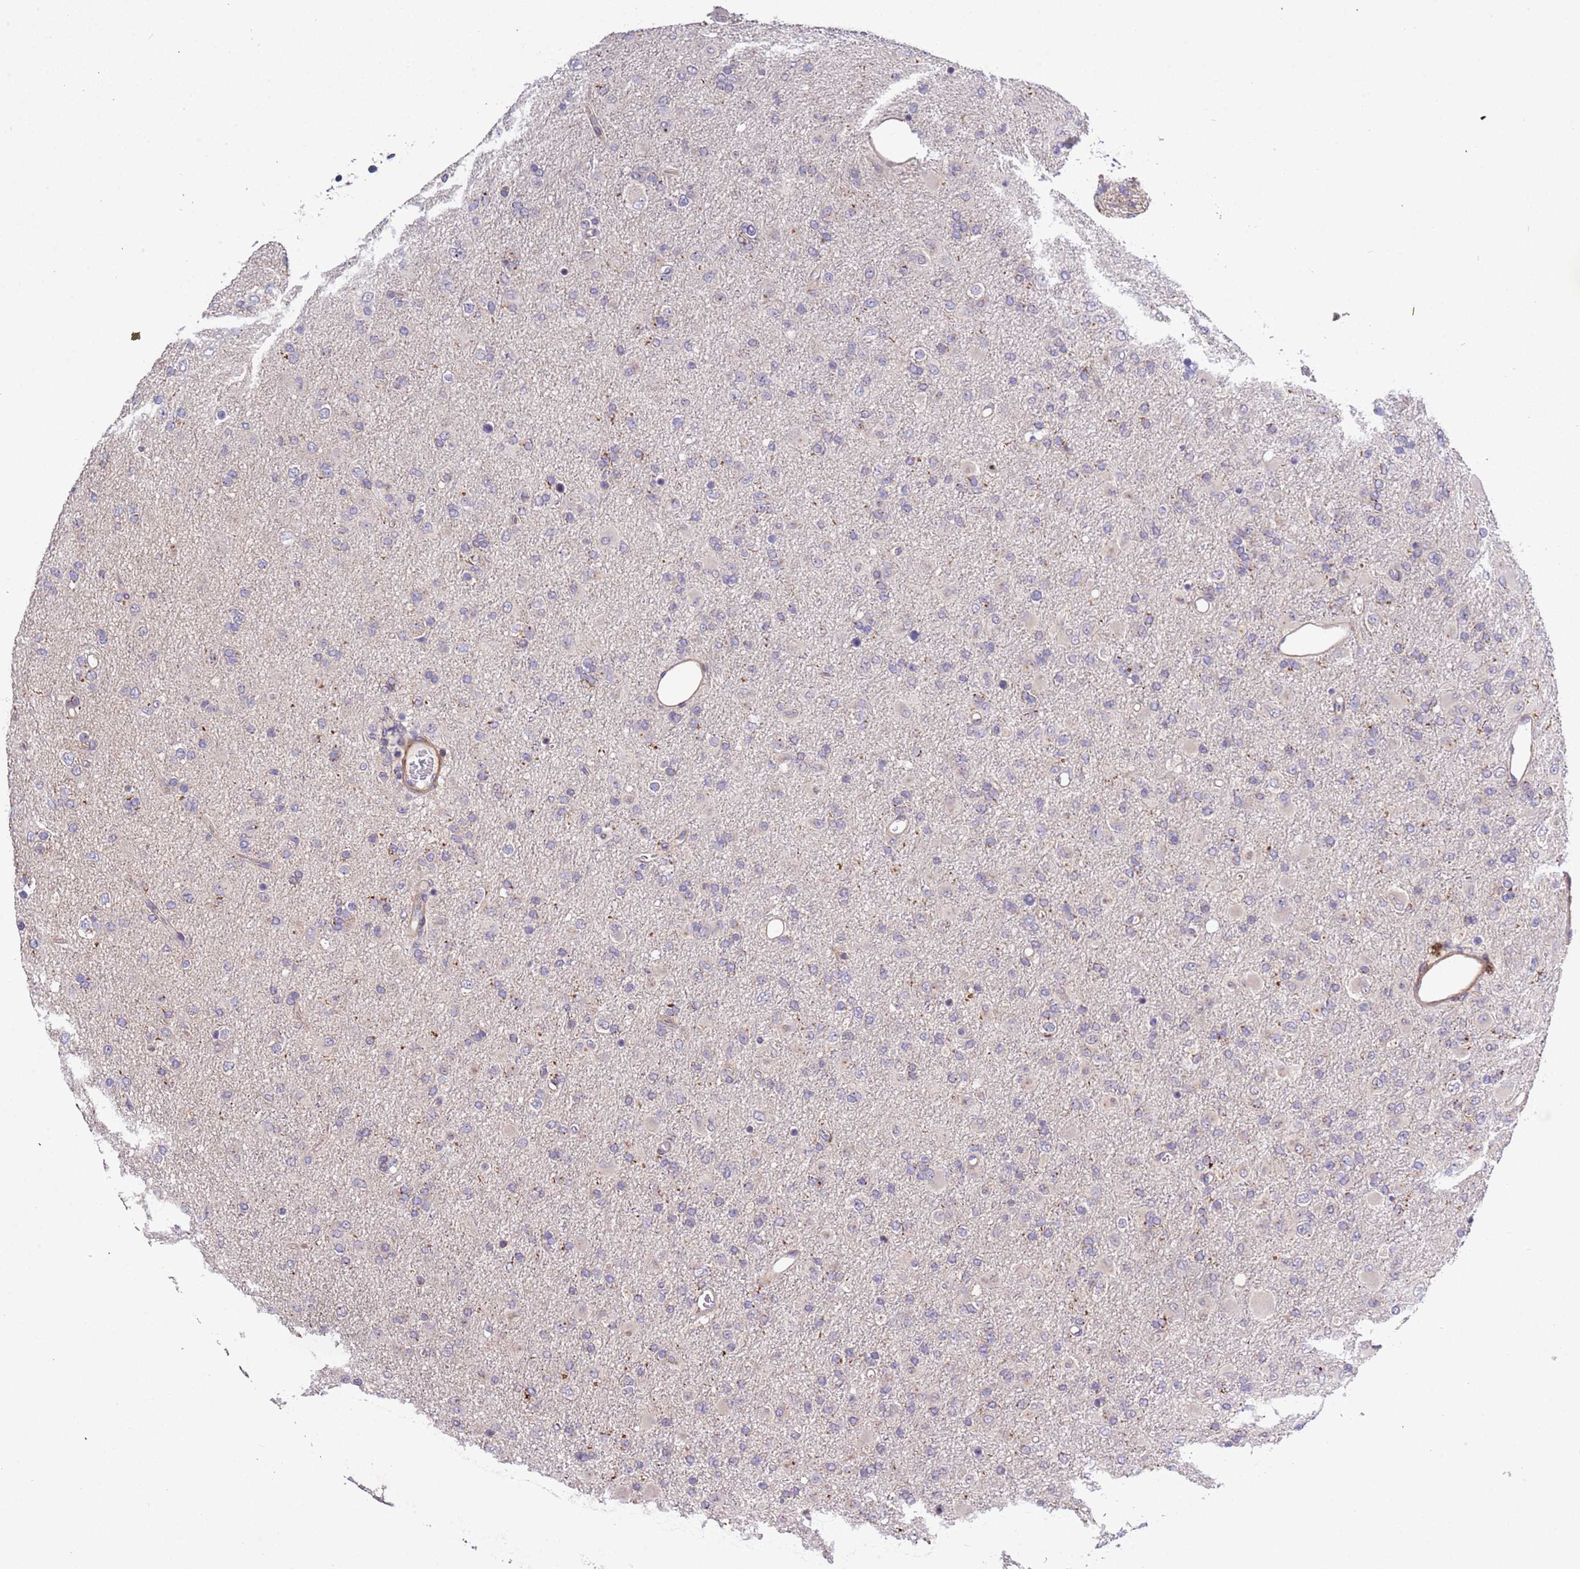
{"staining": {"intensity": "negative", "quantity": "none", "location": "none"}, "tissue": "glioma", "cell_type": "Tumor cells", "image_type": "cancer", "snomed": [{"axis": "morphology", "description": "Glioma, malignant, Low grade"}, {"axis": "topography", "description": "Brain"}], "caption": "Malignant glioma (low-grade) was stained to show a protein in brown. There is no significant expression in tumor cells.", "gene": "LAMB4", "patient": {"sex": "male", "age": 65}}